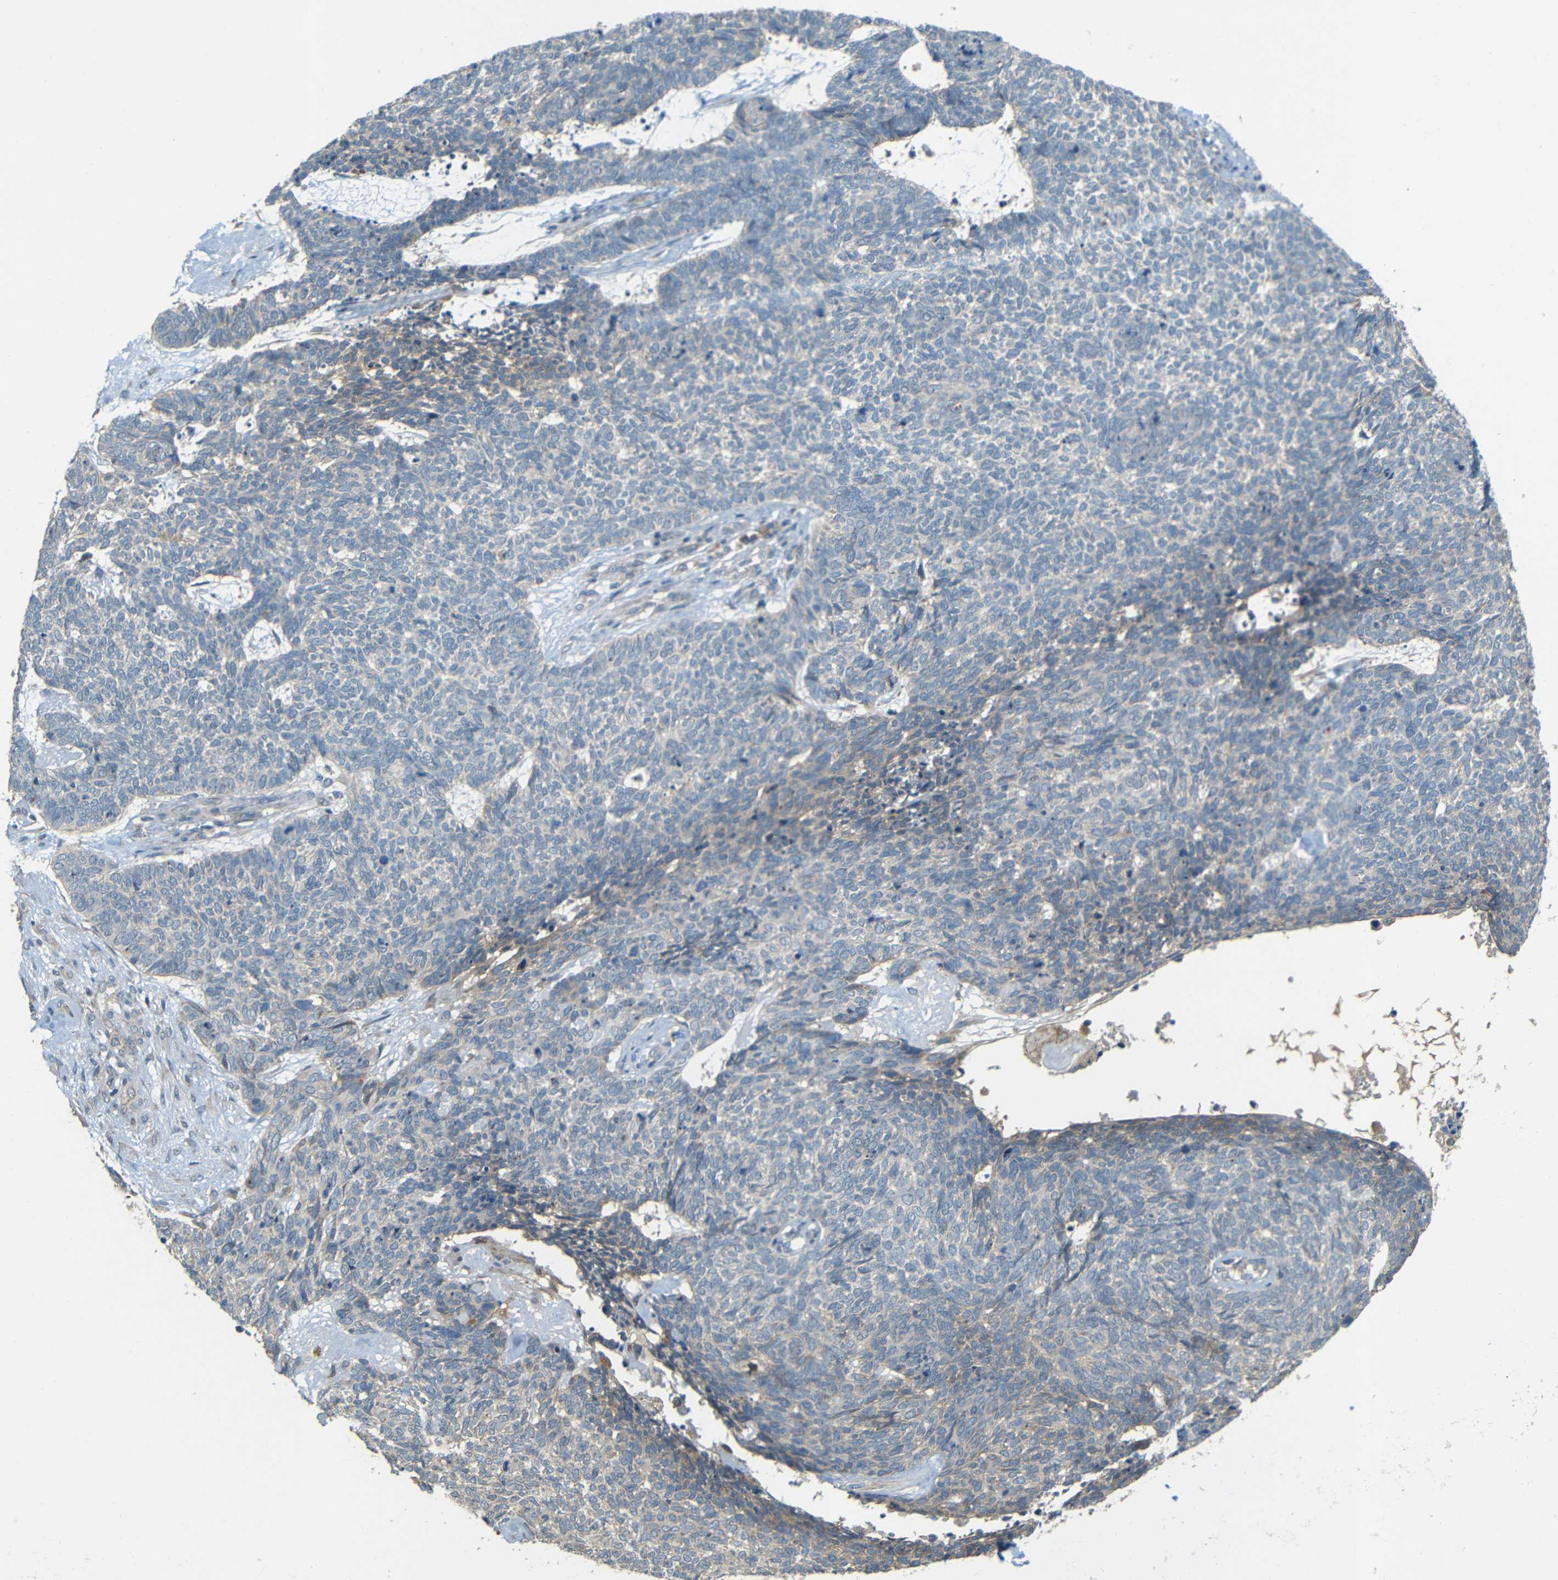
{"staining": {"intensity": "weak", "quantity": "<25%", "location": "cytoplasmic/membranous"}, "tissue": "skin cancer", "cell_type": "Tumor cells", "image_type": "cancer", "snomed": [{"axis": "morphology", "description": "Basal cell carcinoma"}, {"axis": "topography", "description": "Skin"}], "caption": "Skin cancer (basal cell carcinoma) stained for a protein using immunohistochemistry (IHC) exhibits no staining tumor cells.", "gene": "FNDC3A", "patient": {"sex": "female", "age": 84}}